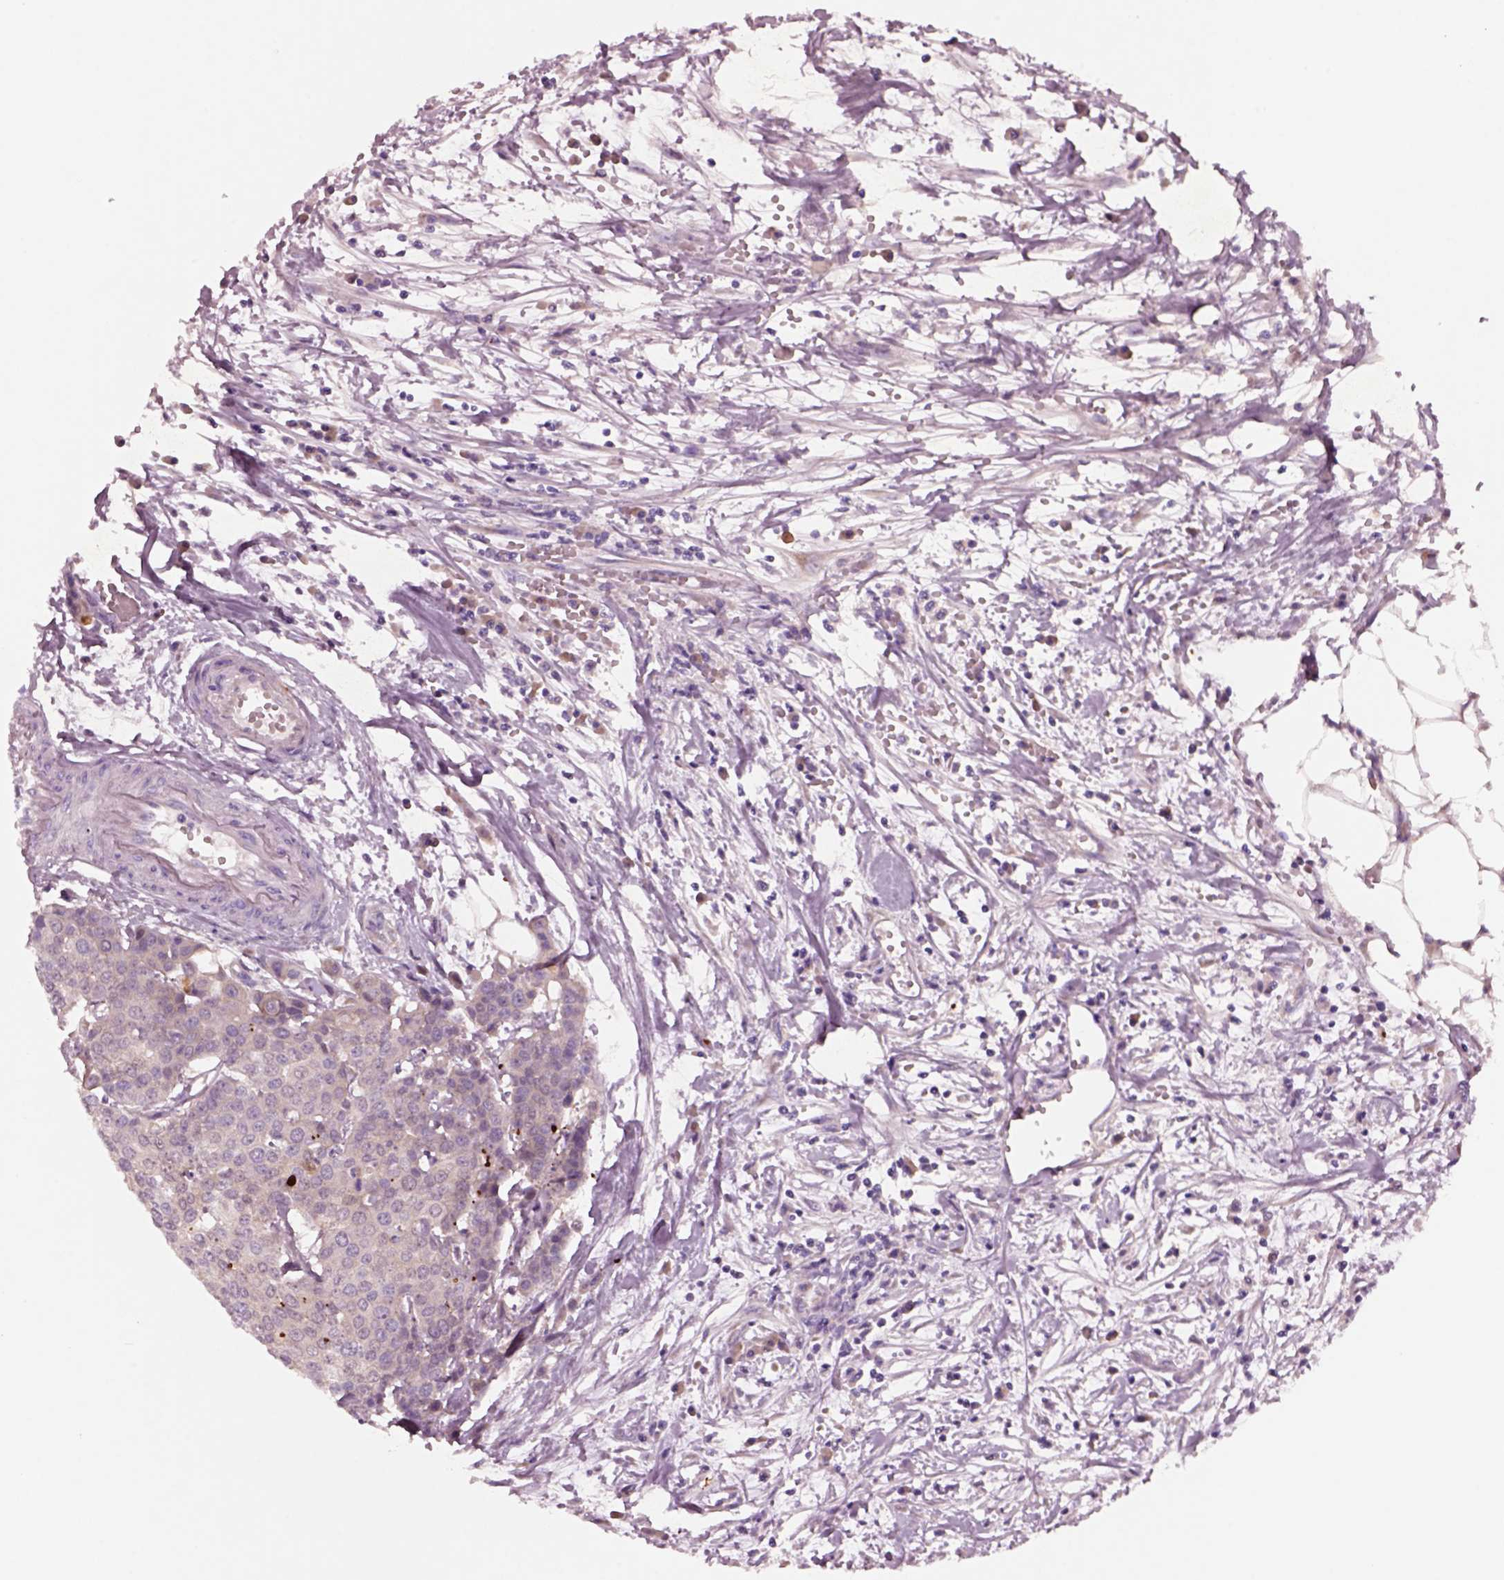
{"staining": {"intensity": "negative", "quantity": "none", "location": "none"}, "tissue": "carcinoid", "cell_type": "Tumor cells", "image_type": "cancer", "snomed": [{"axis": "morphology", "description": "Carcinoid, malignant, NOS"}, {"axis": "topography", "description": "Colon"}], "caption": "This is a image of immunohistochemistry (IHC) staining of carcinoid, which shows no expression in tumor cells. (Stains: DAB (3,3'-diaminobenzidine) immunohistochemistry with hematoxylin counter stain, Microscopy: brightfield microscopy at high magnification).", "gene": "PLPP7", "patient": {"sex": "male", "age": 81}}